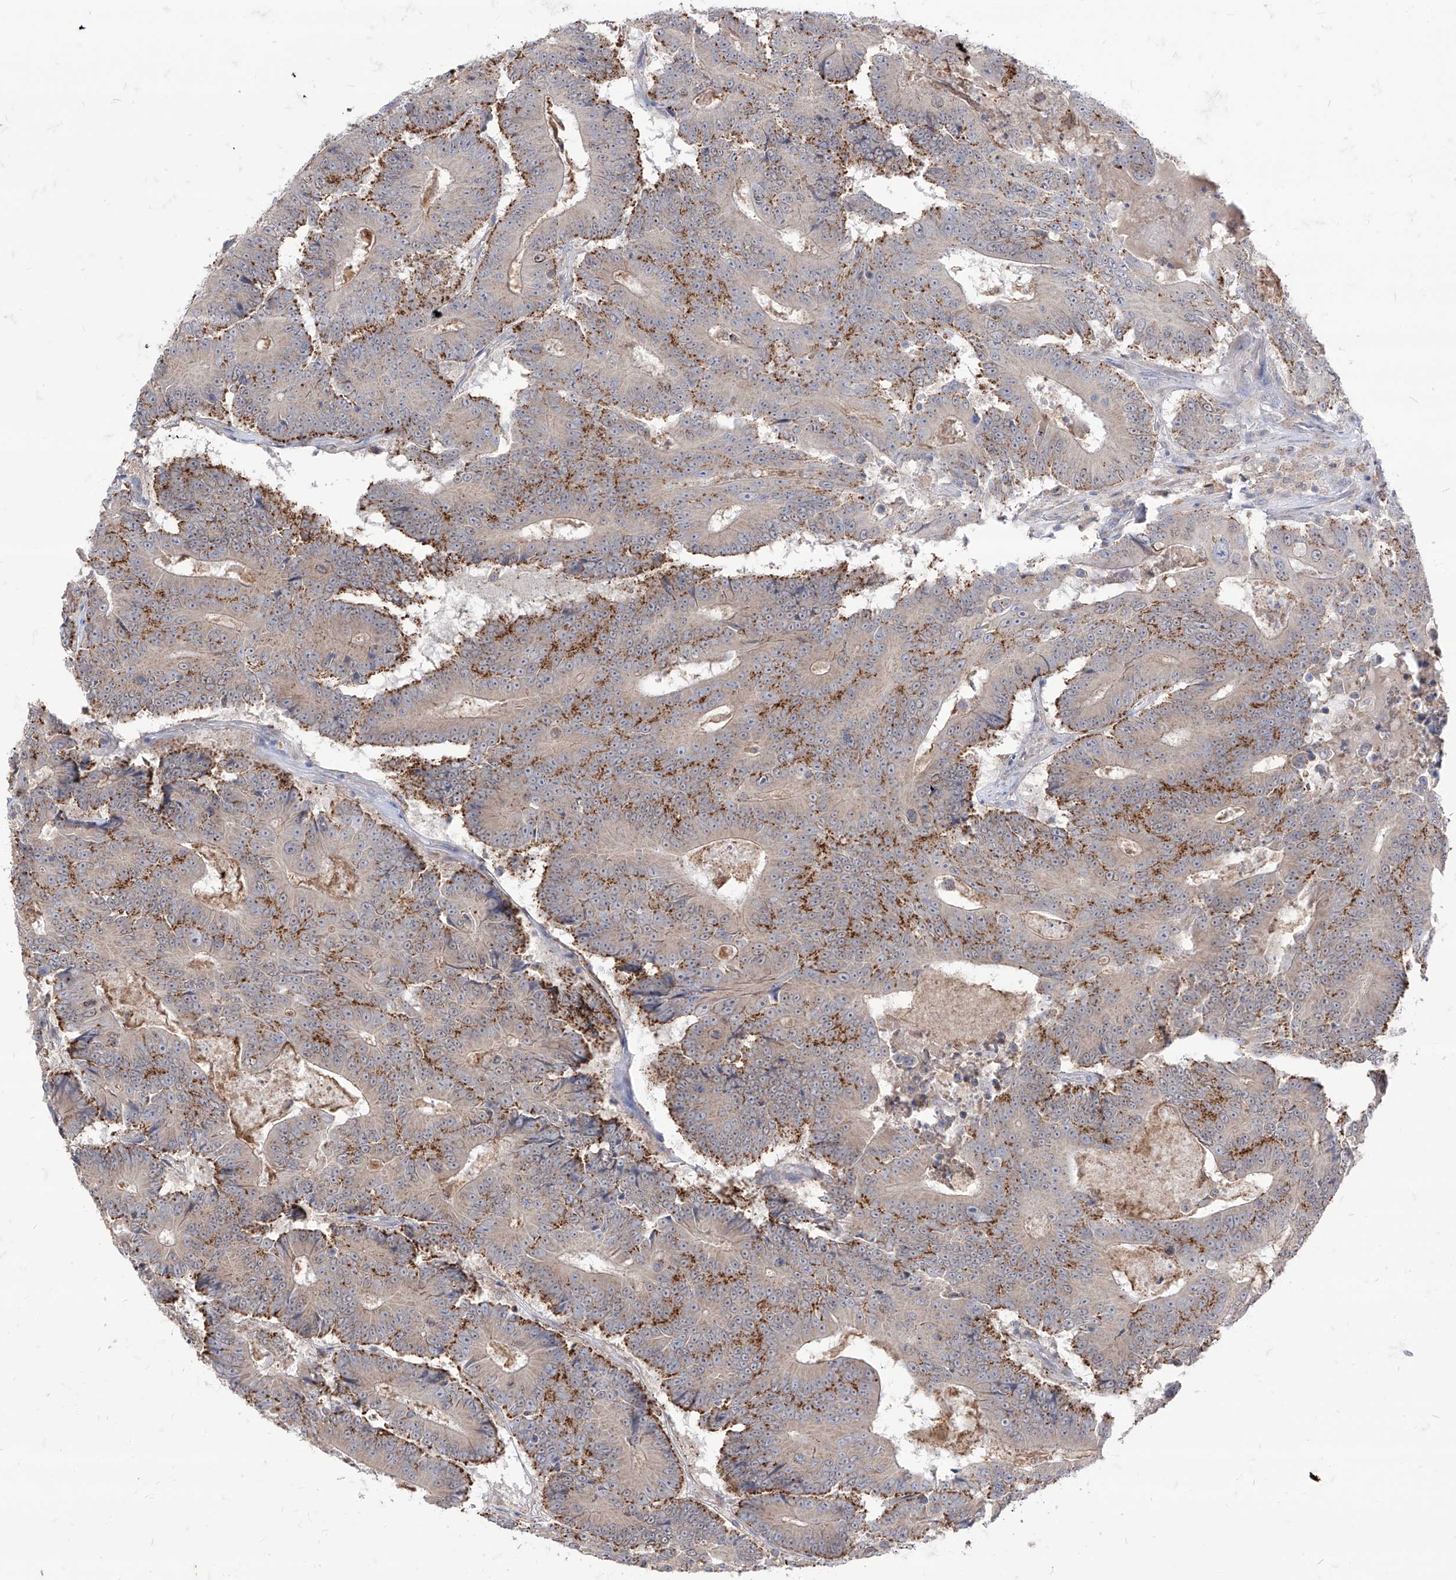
{"staining": {"intensity": "moderate", "quantity": ">75%", "location": "cytoplasmic/membranous"}, "tissue": "colorectal cancer", "cell_type": "Tumor cells", "image_type": "cancer", "snomed": [{"axis": "morphology", "description": "Adenocarcinoma, NOS"}, {"axis": "topography", "description": "Colon"}], "caption": "The immunohistochemical stain highlights moderate cytoplasmic/membranous staining in tumor cells of colorectal adenocarcinoma tissue.", "gene": "BROX", "patient": {"sex": "male", "age": 83}}